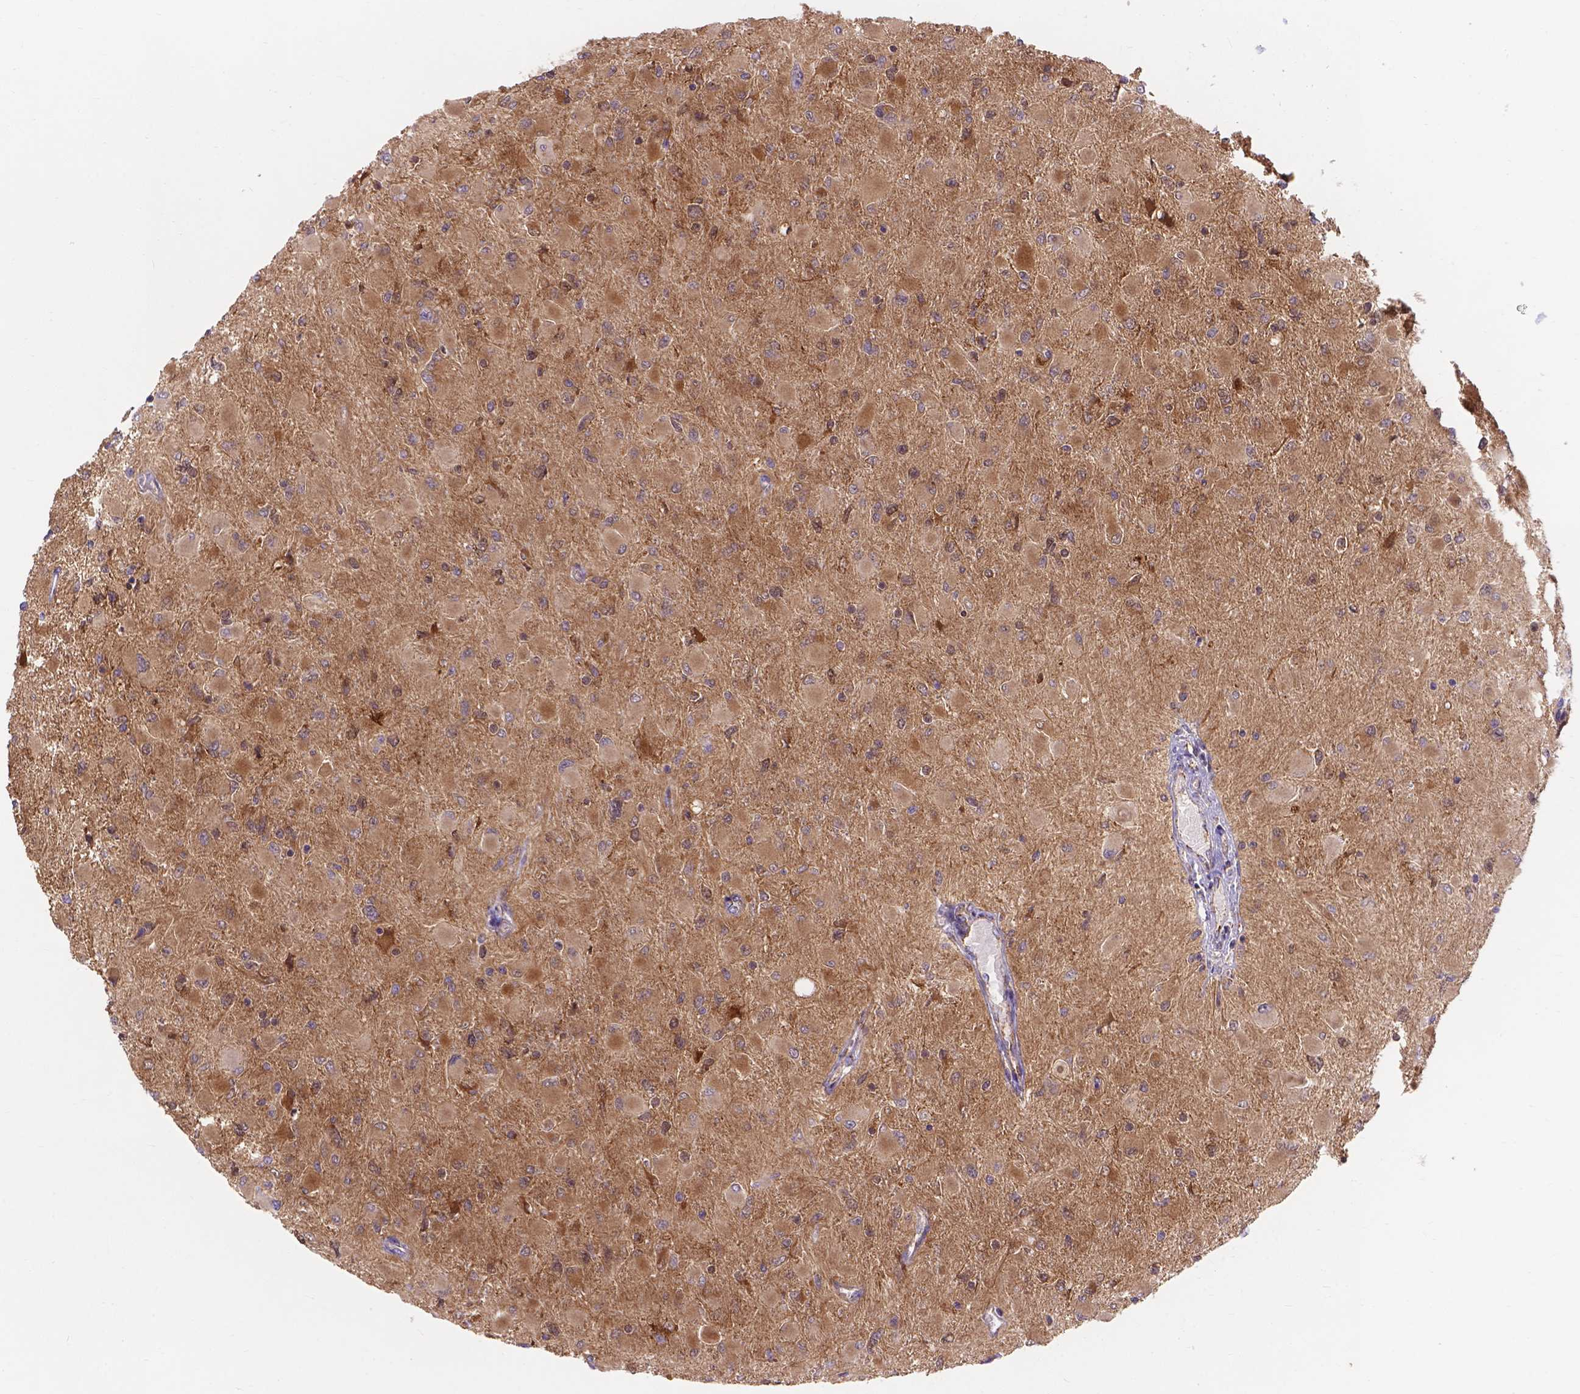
{"staining": {"intensity": "moderate", "quantity": "25%-75%", "location": "cytoplasmic/membranous"}, "tissue": "glioma", "cell_type": "Tumor cells", "image_type": "cancer", "snomed": [{"axis": "morphology", "description": "Glioma, malignant, High grade"}, {"axis": "topography", "description": "Cerebral cortex"}], "caption": "Immunohistochemical staining of human glioma demonstrates moderate cytoplasmic/membranous protein expression in about 25%-75% of tumor cells.", "gene": "AK3", "patient": {"sex": "female", "age": 36}}